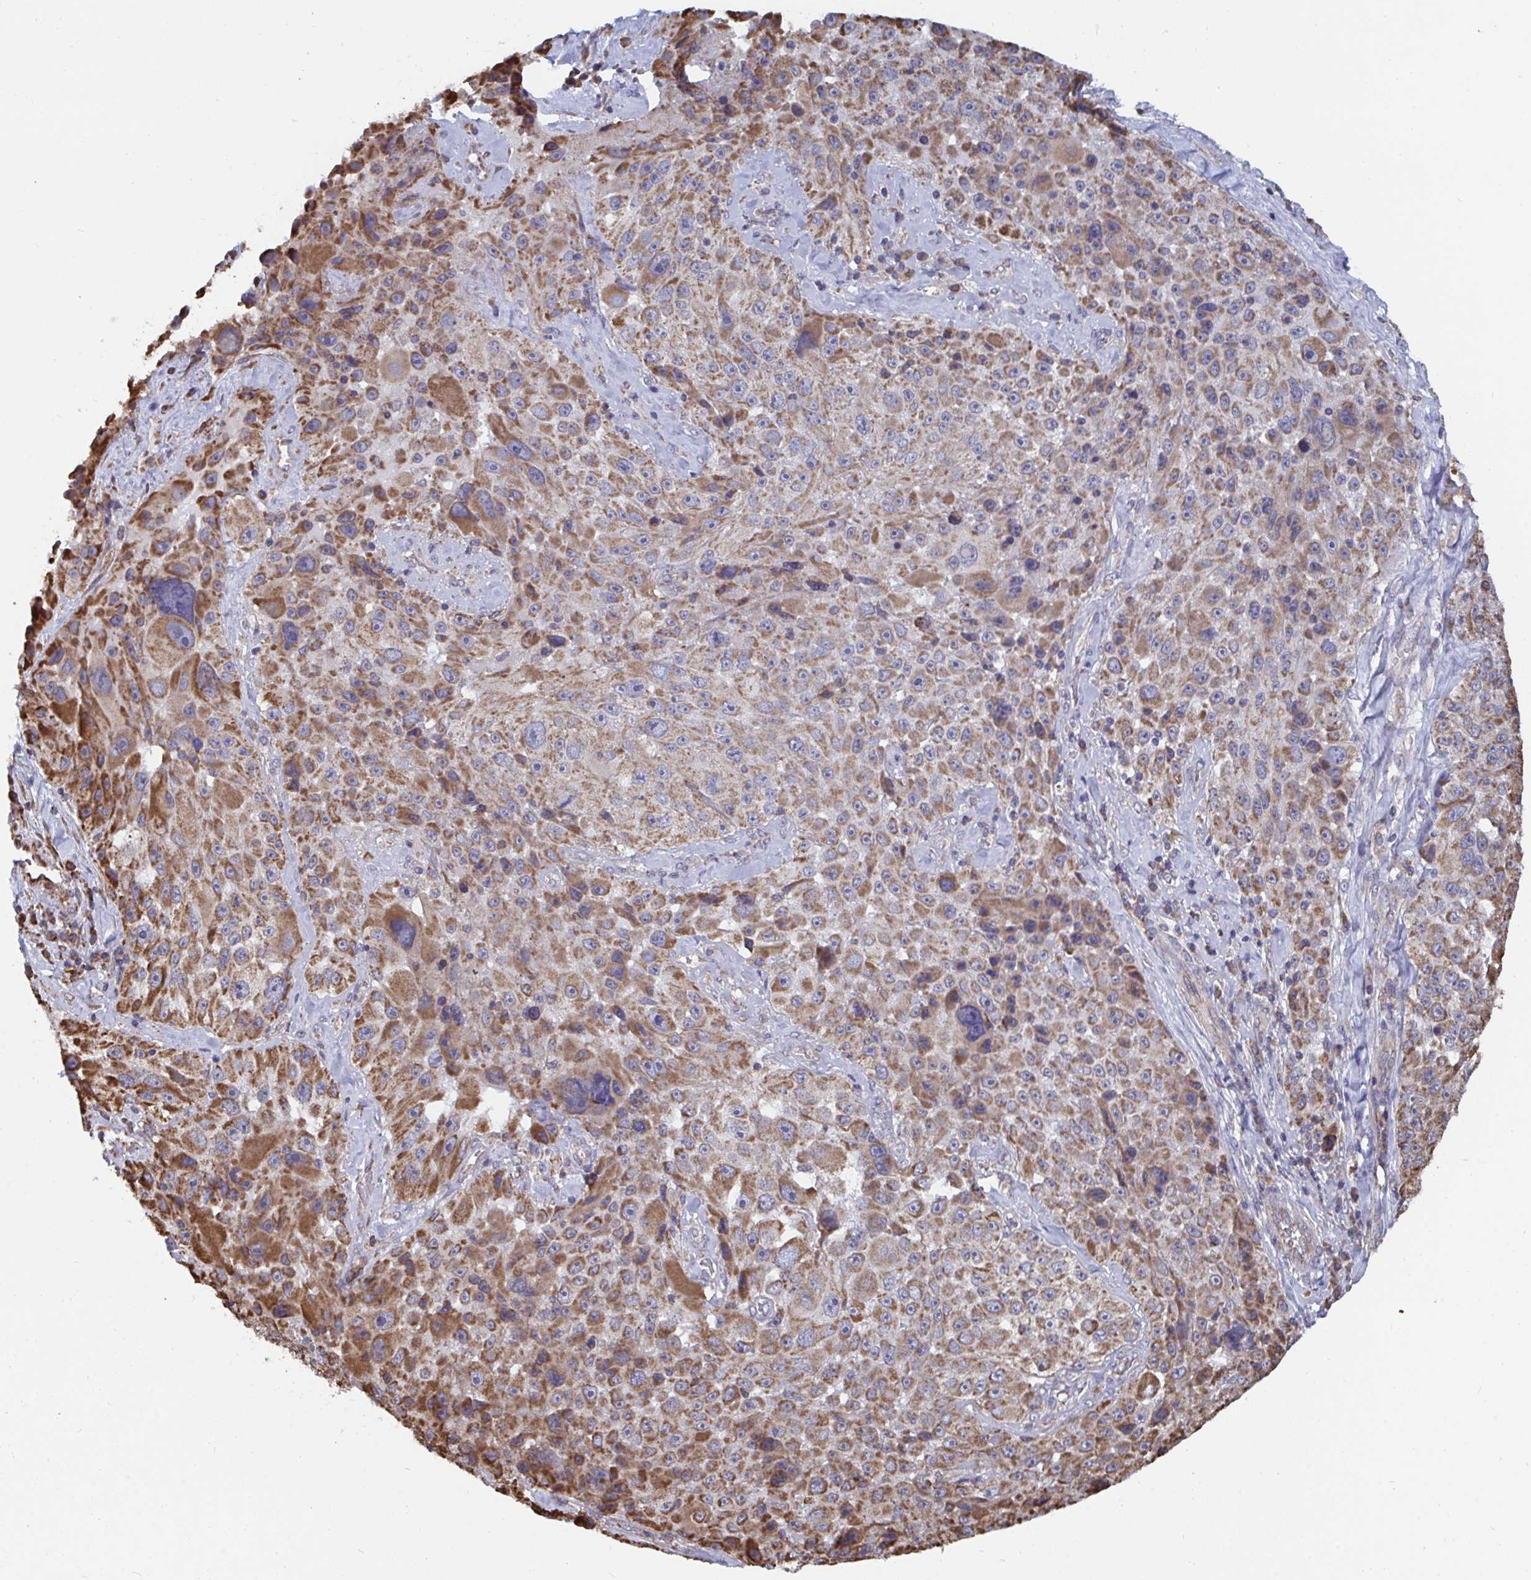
{"staining": {"intensity": "moderate", "quantity": ">75%", "location": "cytoplasmic/membranous"}, "tissue": "melanoma", "cell_type": "Tumor cells", "image_type": "cancer", "snomed": [{"axis": "morphology", "description": "Malignant melanoma, Metastatic site"}, {"axis": "topography", "description": "Lymph node"}], "caption": "Protein staining of malignant melanoma (metastatic site) tissue reveals moderate cytoplasmic/membranous staining in about >75% of tumor cells. The staining is performed using DAB (3,3'-diaminobenzidine) brown chromogen to label protein expression. The nuclei are counter-stained blue using hematoxylin.", "gene": "ELAVL1", "patient": {"sex": "male", "age": 62}}